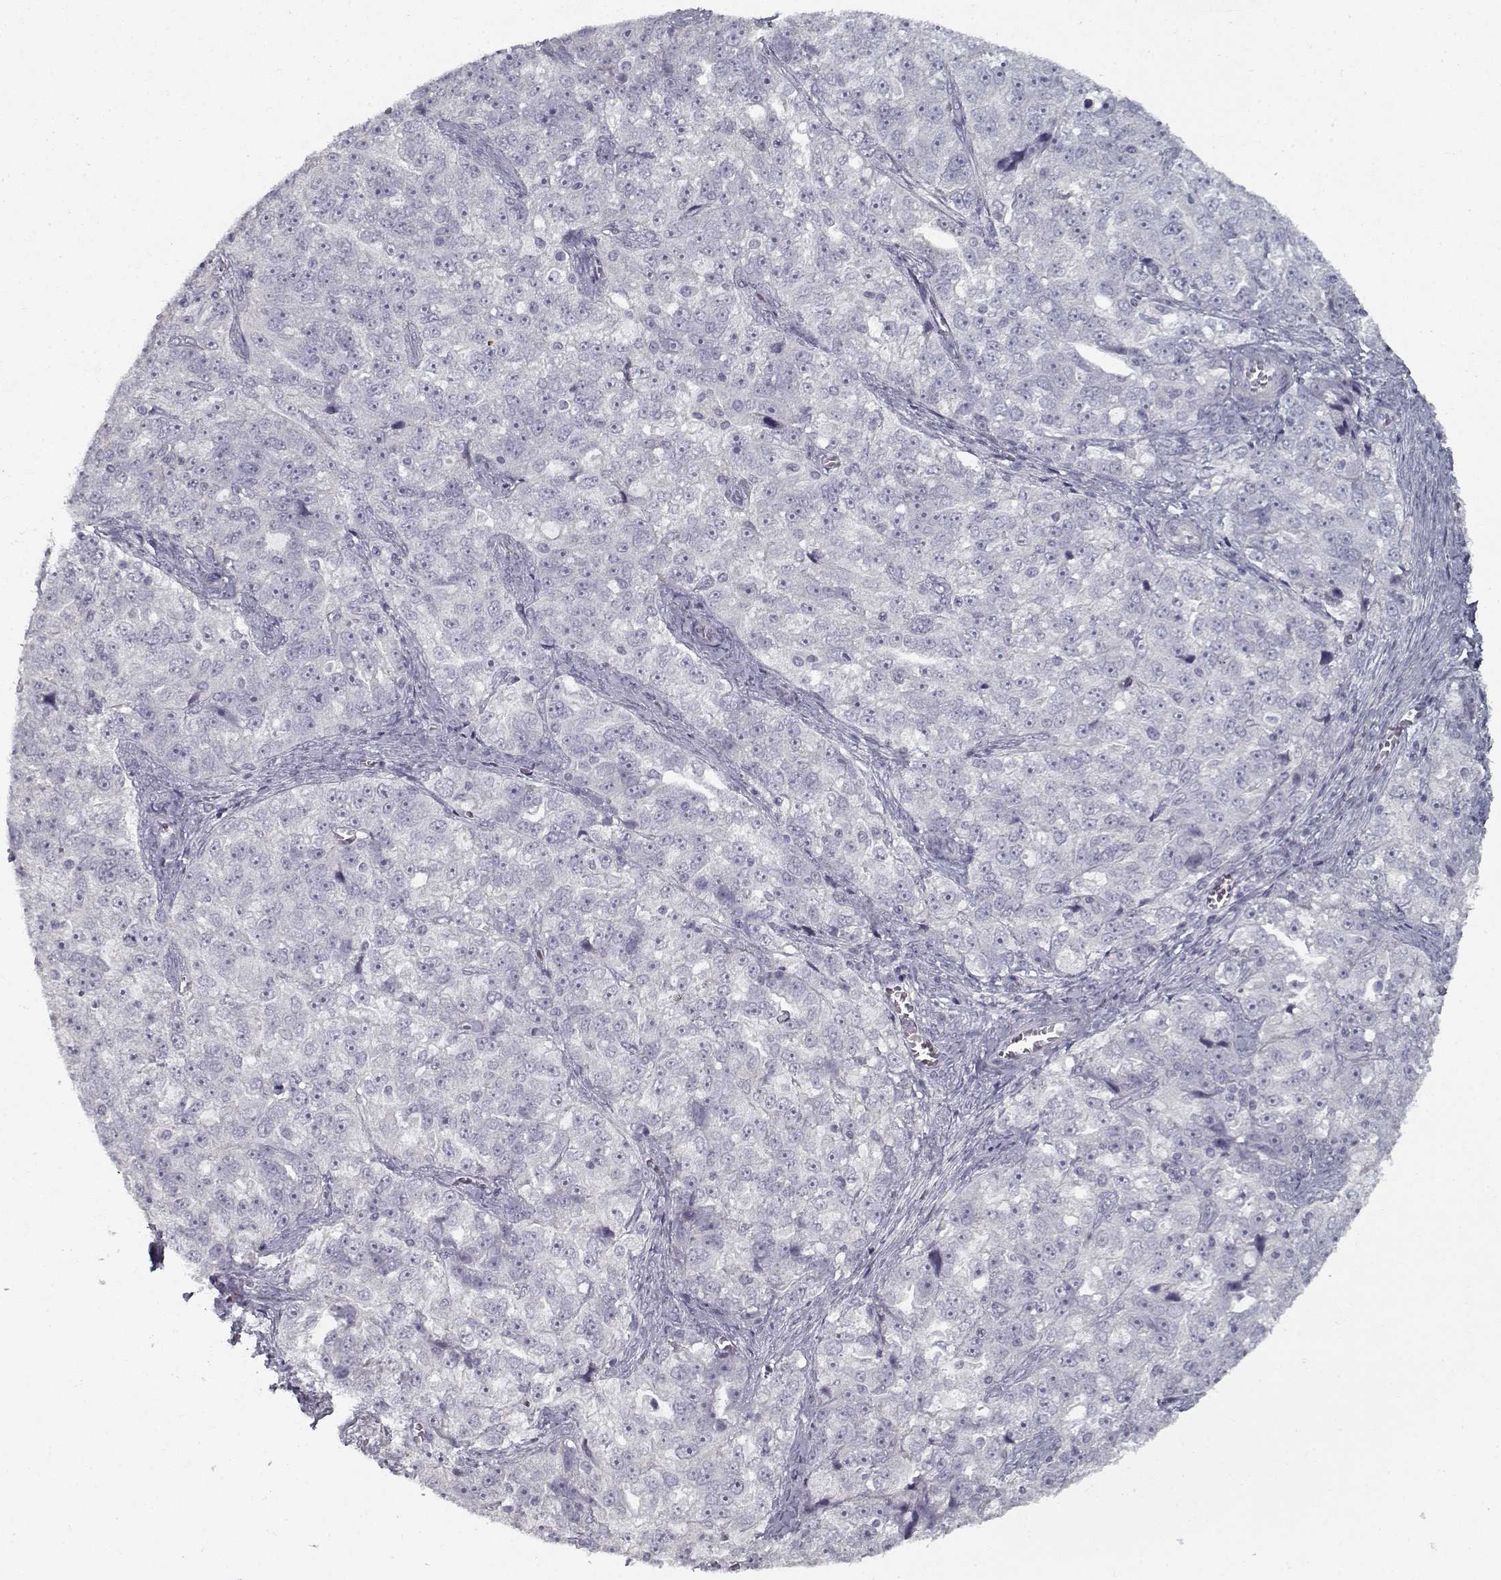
{"staining": {"intensity": "negative", "quantity": "none", "location": "none"}, "tissue": "ovarian cancer", "cell_type": "Tumor cells", "image_type": "cancer", "snomed": [{"axis": "morphology", "description": "Cystadenocarcinoma, serous, NOS"}, {"axis": "topography", "description": "Ovary"}], "caption": "IHC micrograph of ovarian cancer (serous cystadenocarcinoma) stained for a protein (brown), which reveals no positivity in tumor cells.", "gene": "GAD2", "patient": {"sex": "female", "age": 51}}